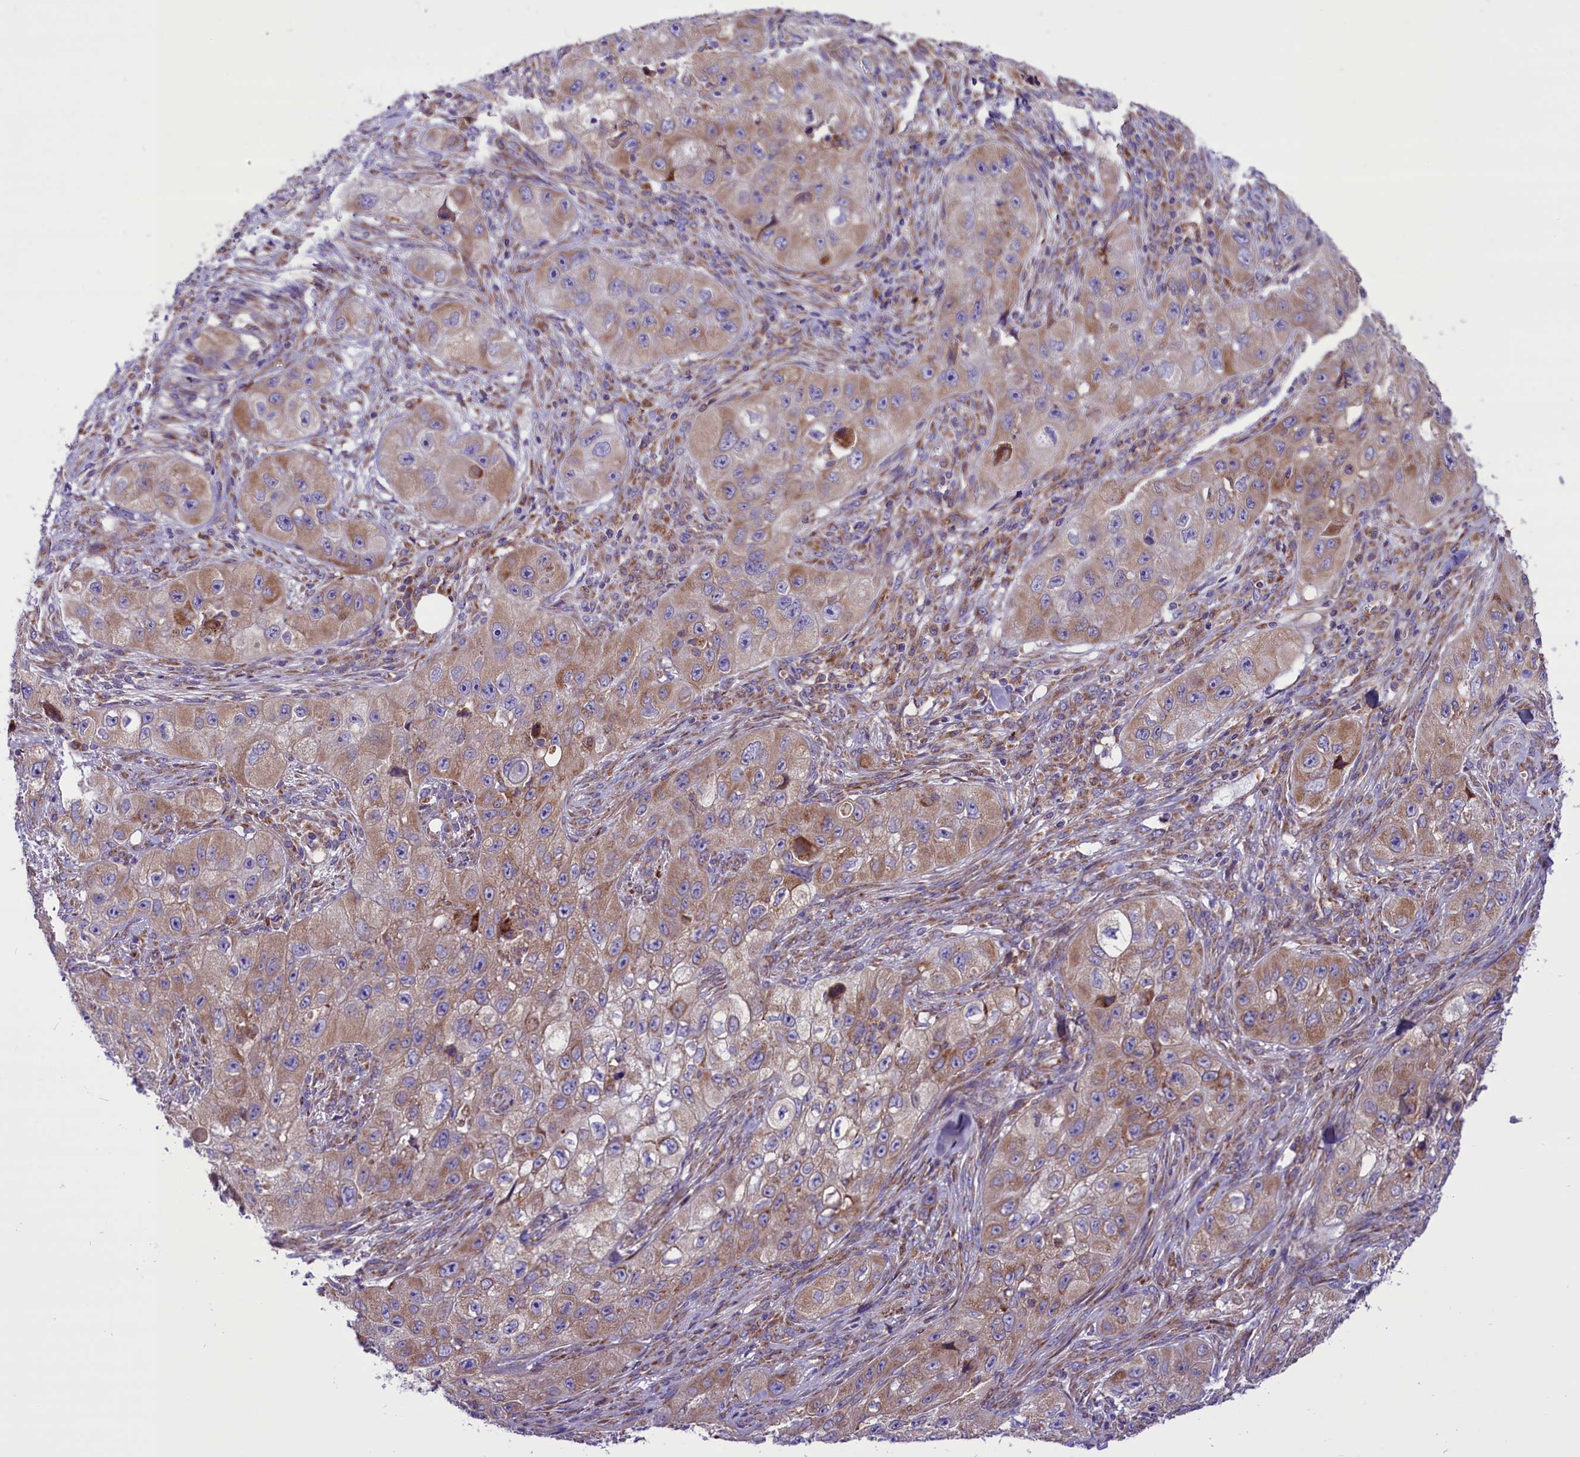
{"staining": {"intensity": "moderate", "quantity": ">75%", "location": "cytoplasmic/membranous"}, "tissue": "skin cancer", "cell_type": "Tumor cells", "image_type": "cancer", "snomed": [{"axis": "morphology", "description": "Squamous cell carcinoma, NOS"}, {"axis": "topography", "description": "Skin"}, {"axis": "topography", "description": "Subcutis"}], "caption": "Immunohistochemistry (IHC) image of neoplastic tissue: human squamous cell carcinoma (skin) stained using immunohistochemistry (IHC) shows medium levels of moderate protein expression localized specifically in the cytoplasmic/membranous of tumor cells, appearing as a cytoplasmic/membranous brown color.", "gene": "PTPRU", "patient": {"sex": "male", "age": 73}}